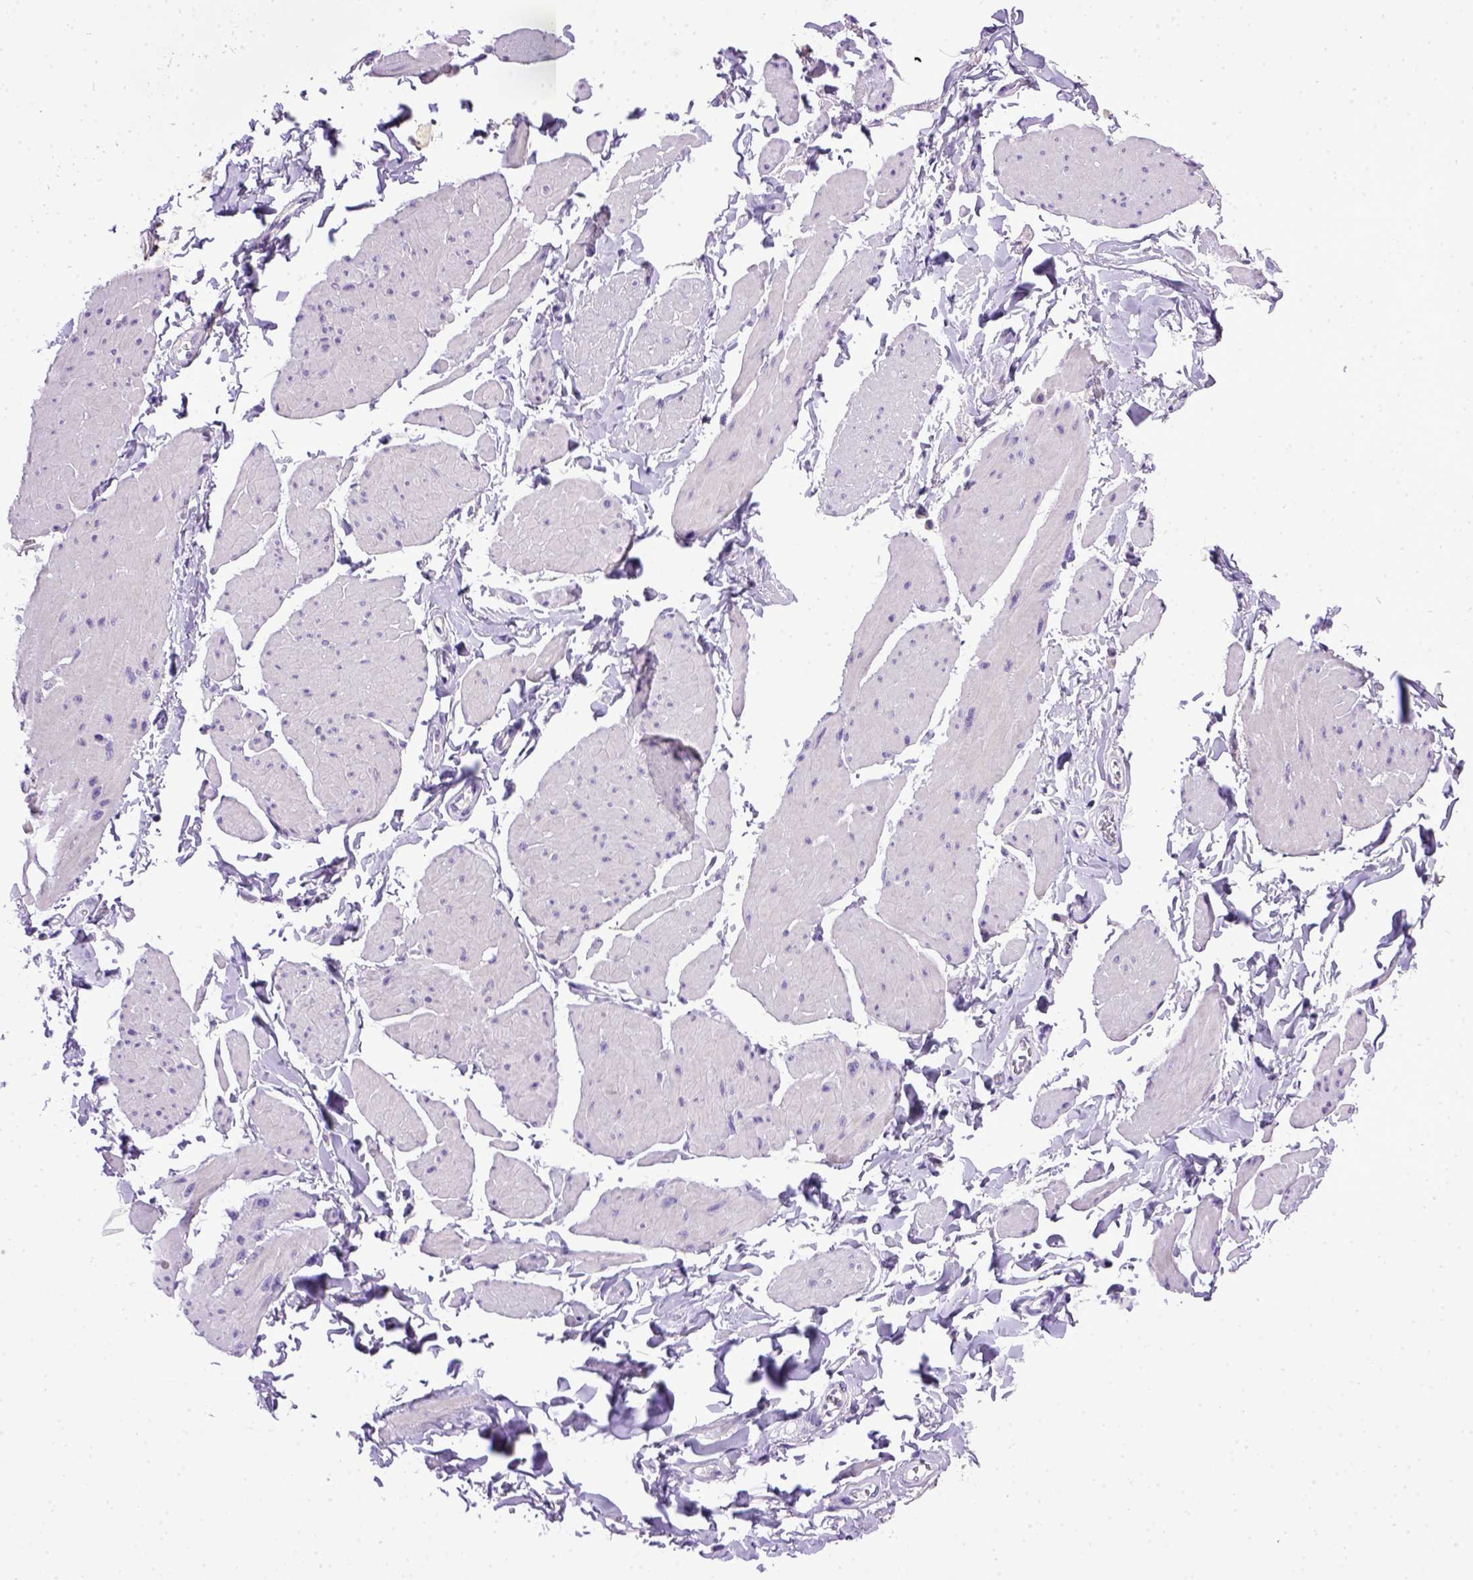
{"staining": {"intensity": "negative", "quantity": "none", "location": "none"}, "tissue": "smooth muscle", "cell_type": "Smooth muscle cells", "image_type": "normal", "snomed": [{"axis": "morphology", "description": "Normal tissue, NOS"}, {"axis": "topography", "description": "Adipose tissue"}, {"axis": "topography", "description": "Smooth muscle"}, {"axis": "topography", "description": "Peripheral nerve tissue"}], "caption": "An immunohistochemistry photomicrograph of benign smooth muscle is shown. There is no staining in smooth muscle cells of smooth muscle. (Brightfield microscopy of DAB immunohistochemistry (IHC) at high magnification).", "gene": "CDH1", "patient": {"sex": "male", "age": 83}}